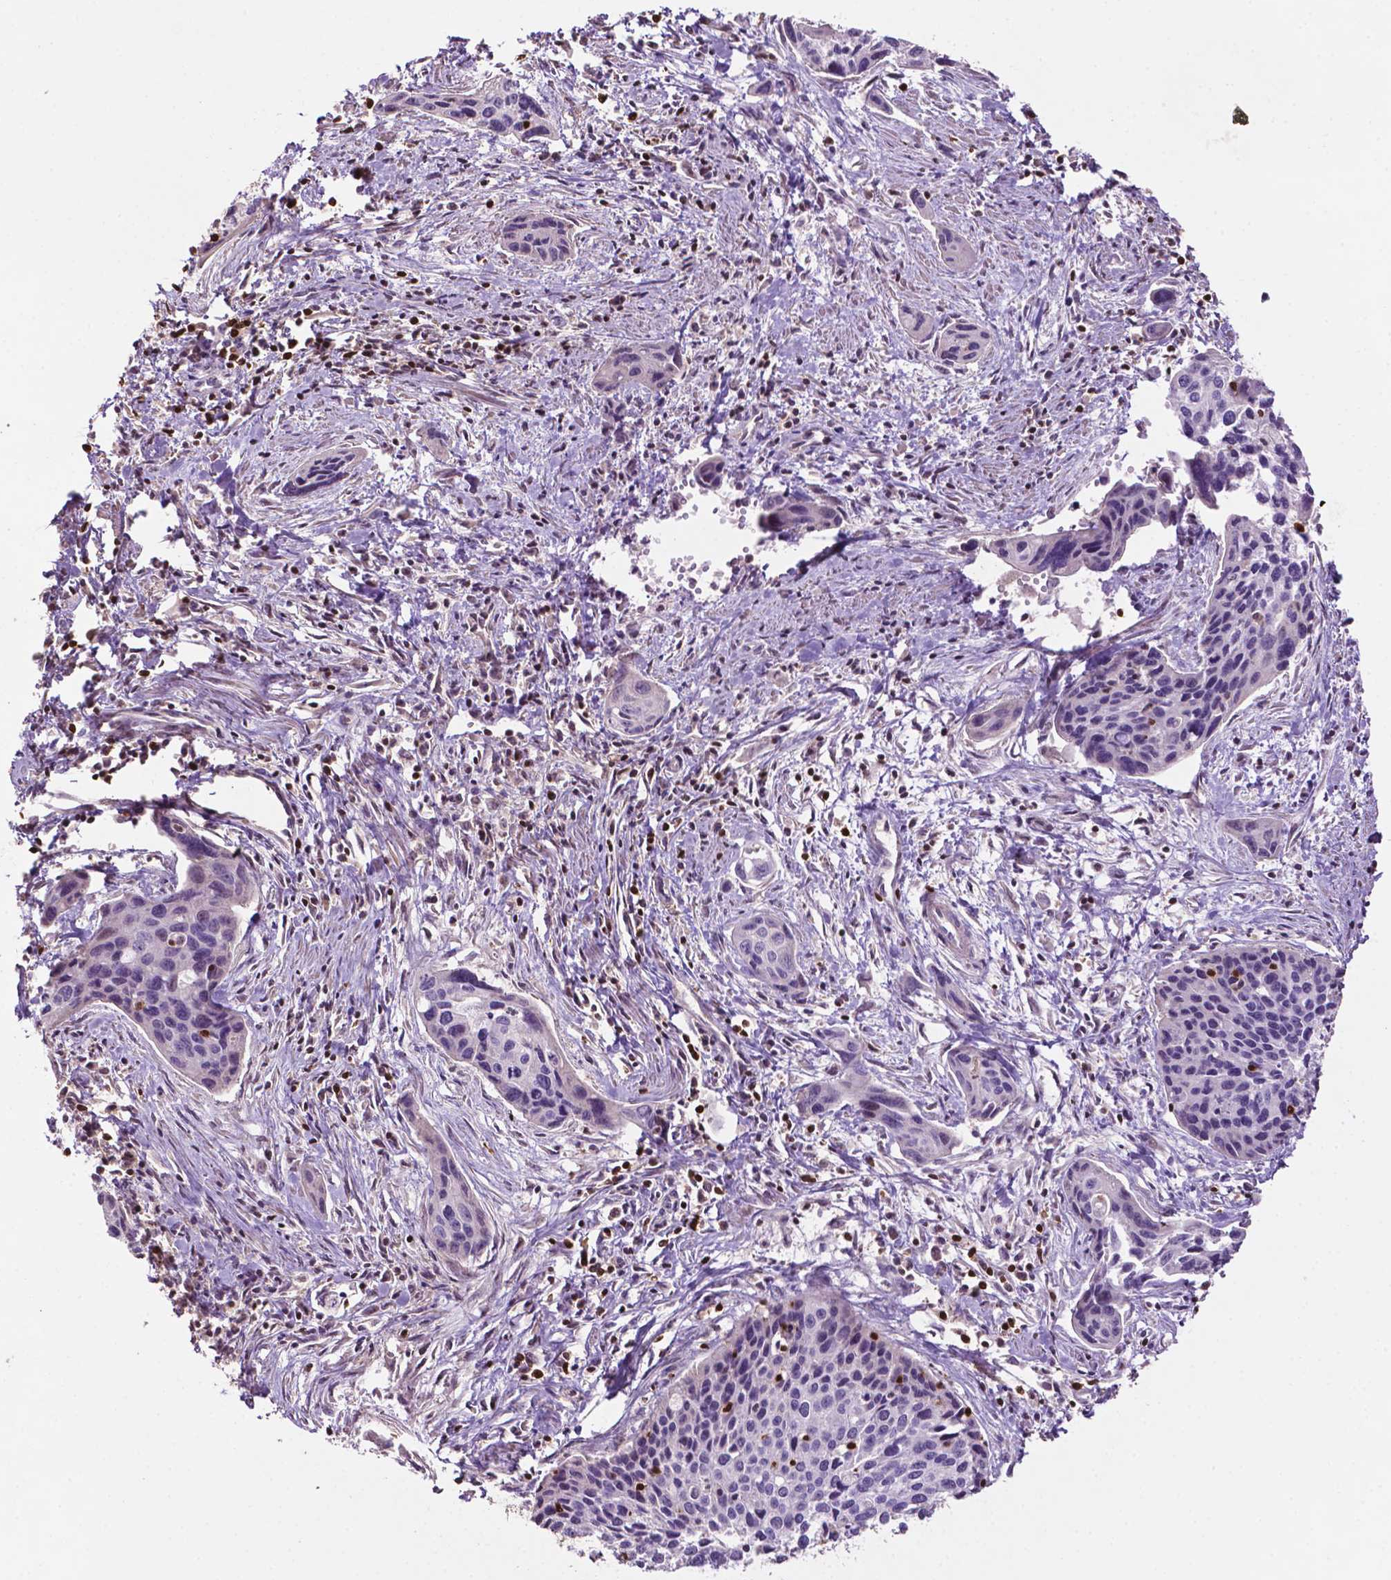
{"staining": {"intensity": "negative", "quantity": "none", "location": "none"}, "tissue": "cervical cancer", "cell_type": "Tumor cells", "image_type": "cancer", "snomed": [{"axis": "morphology", "description": "Squamous cell carcinoma, NOS"}, {"axis": "topography", "description": "Cervix"}], "caption": "This is an IHC histopathology image of human squamous cell carcinoma (cervical). There is no expression in tumor cells.", "gene": "TBC1D10C", "patient": {"sex": "female", "age": 31}}